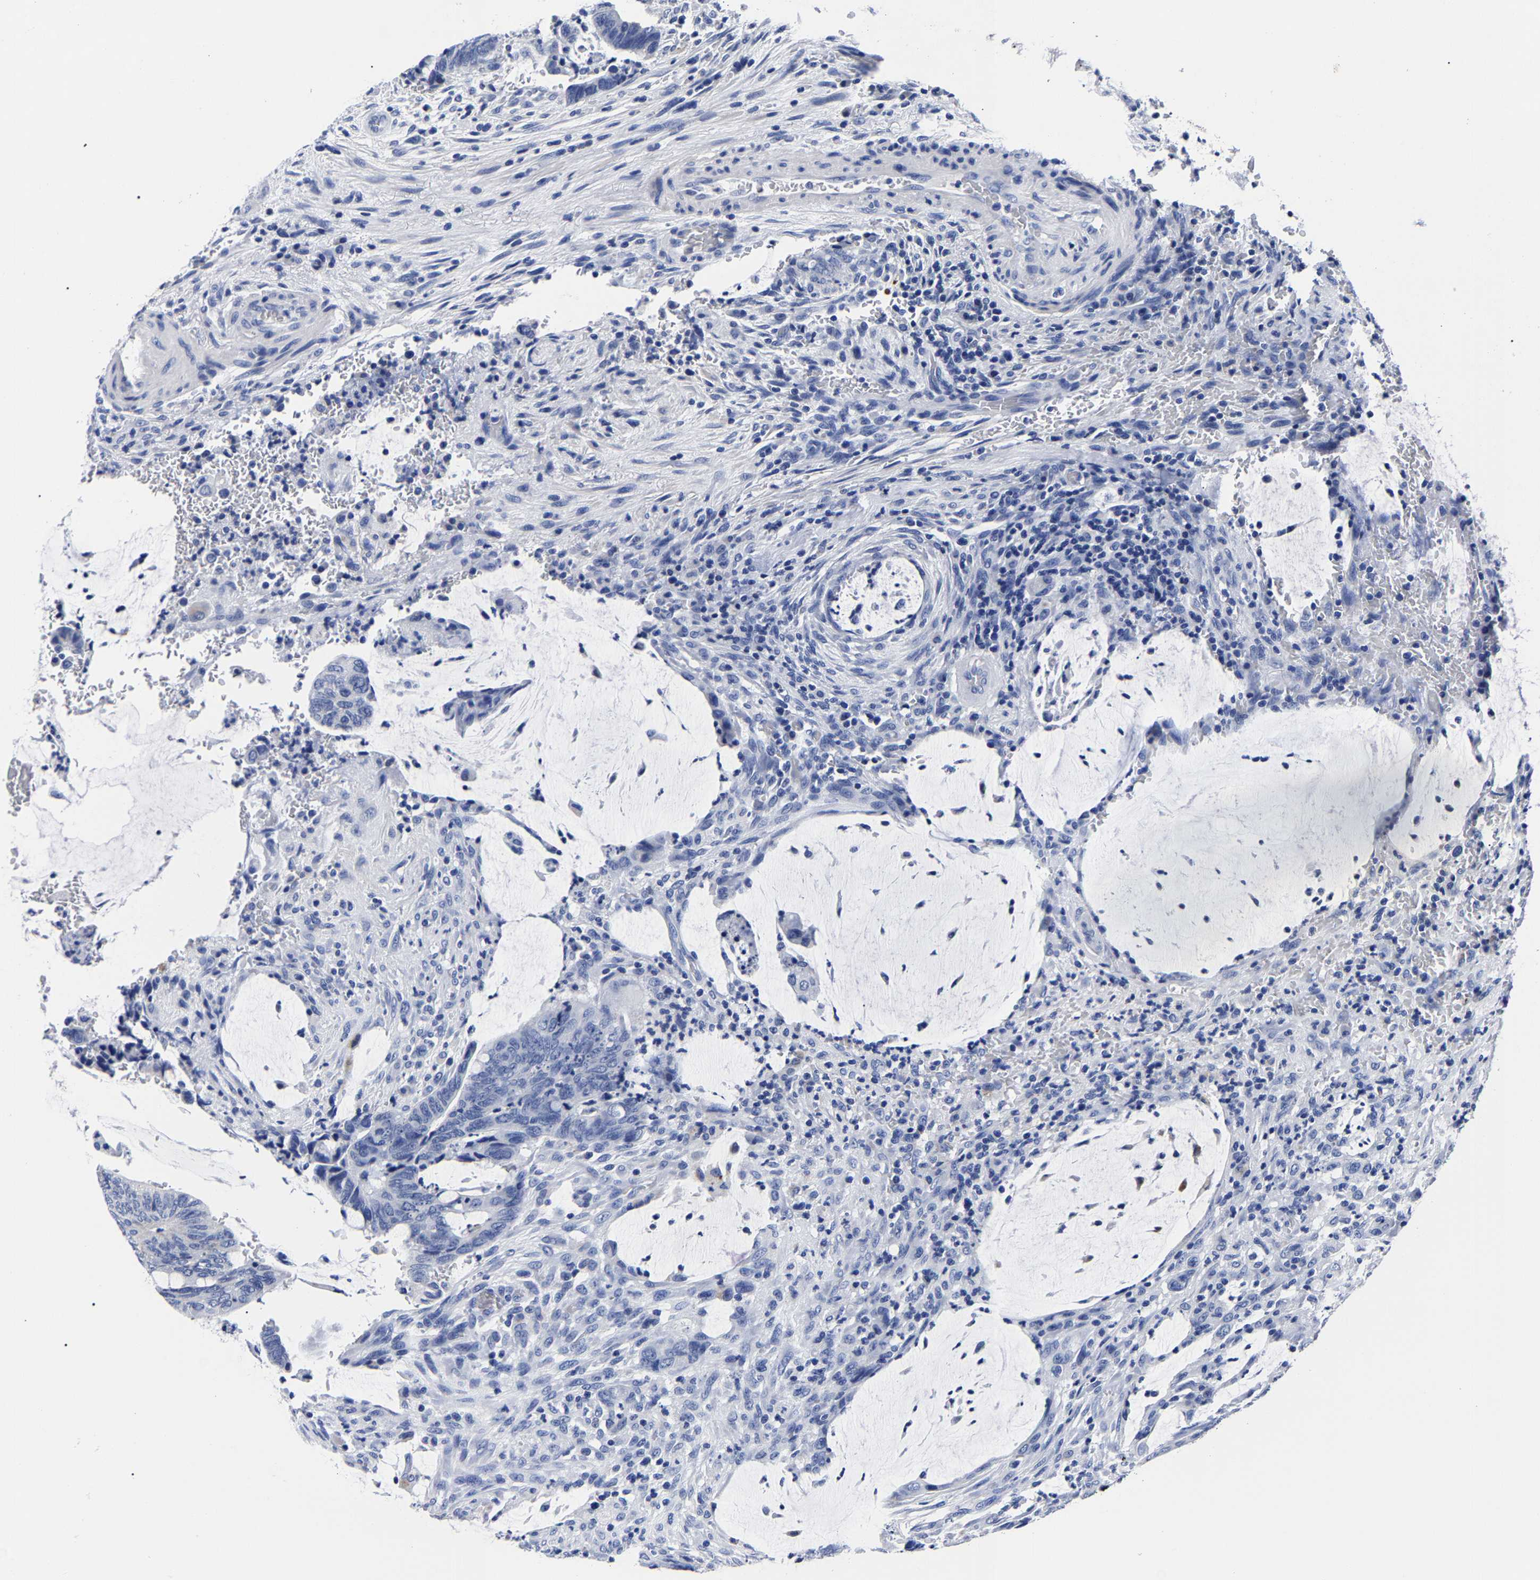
{"staining": {"intensity": "negative", "quantity": "none", "location": "none"}, "tissue": "colorectal cancer", "cell_type": "Tumor cells", "image_type": "cancer", "snomed": [{"axis": "morphology", "description": "Normal tissue, NOS"}, {"axis": "morphology", "description": "Adenocarcinoma, NOS"}, {"axis": "topography", "description": "Rectum"}, {"axis": "topography", "description": "Peripheral nerve tissue"}], "caption": "Colorectal adenocarcinoma stained for a protein using immunohistochemistry shows no expression tumor cells.", "gene": "CPA2", "patient": {"sex": "male", "age": 92}}